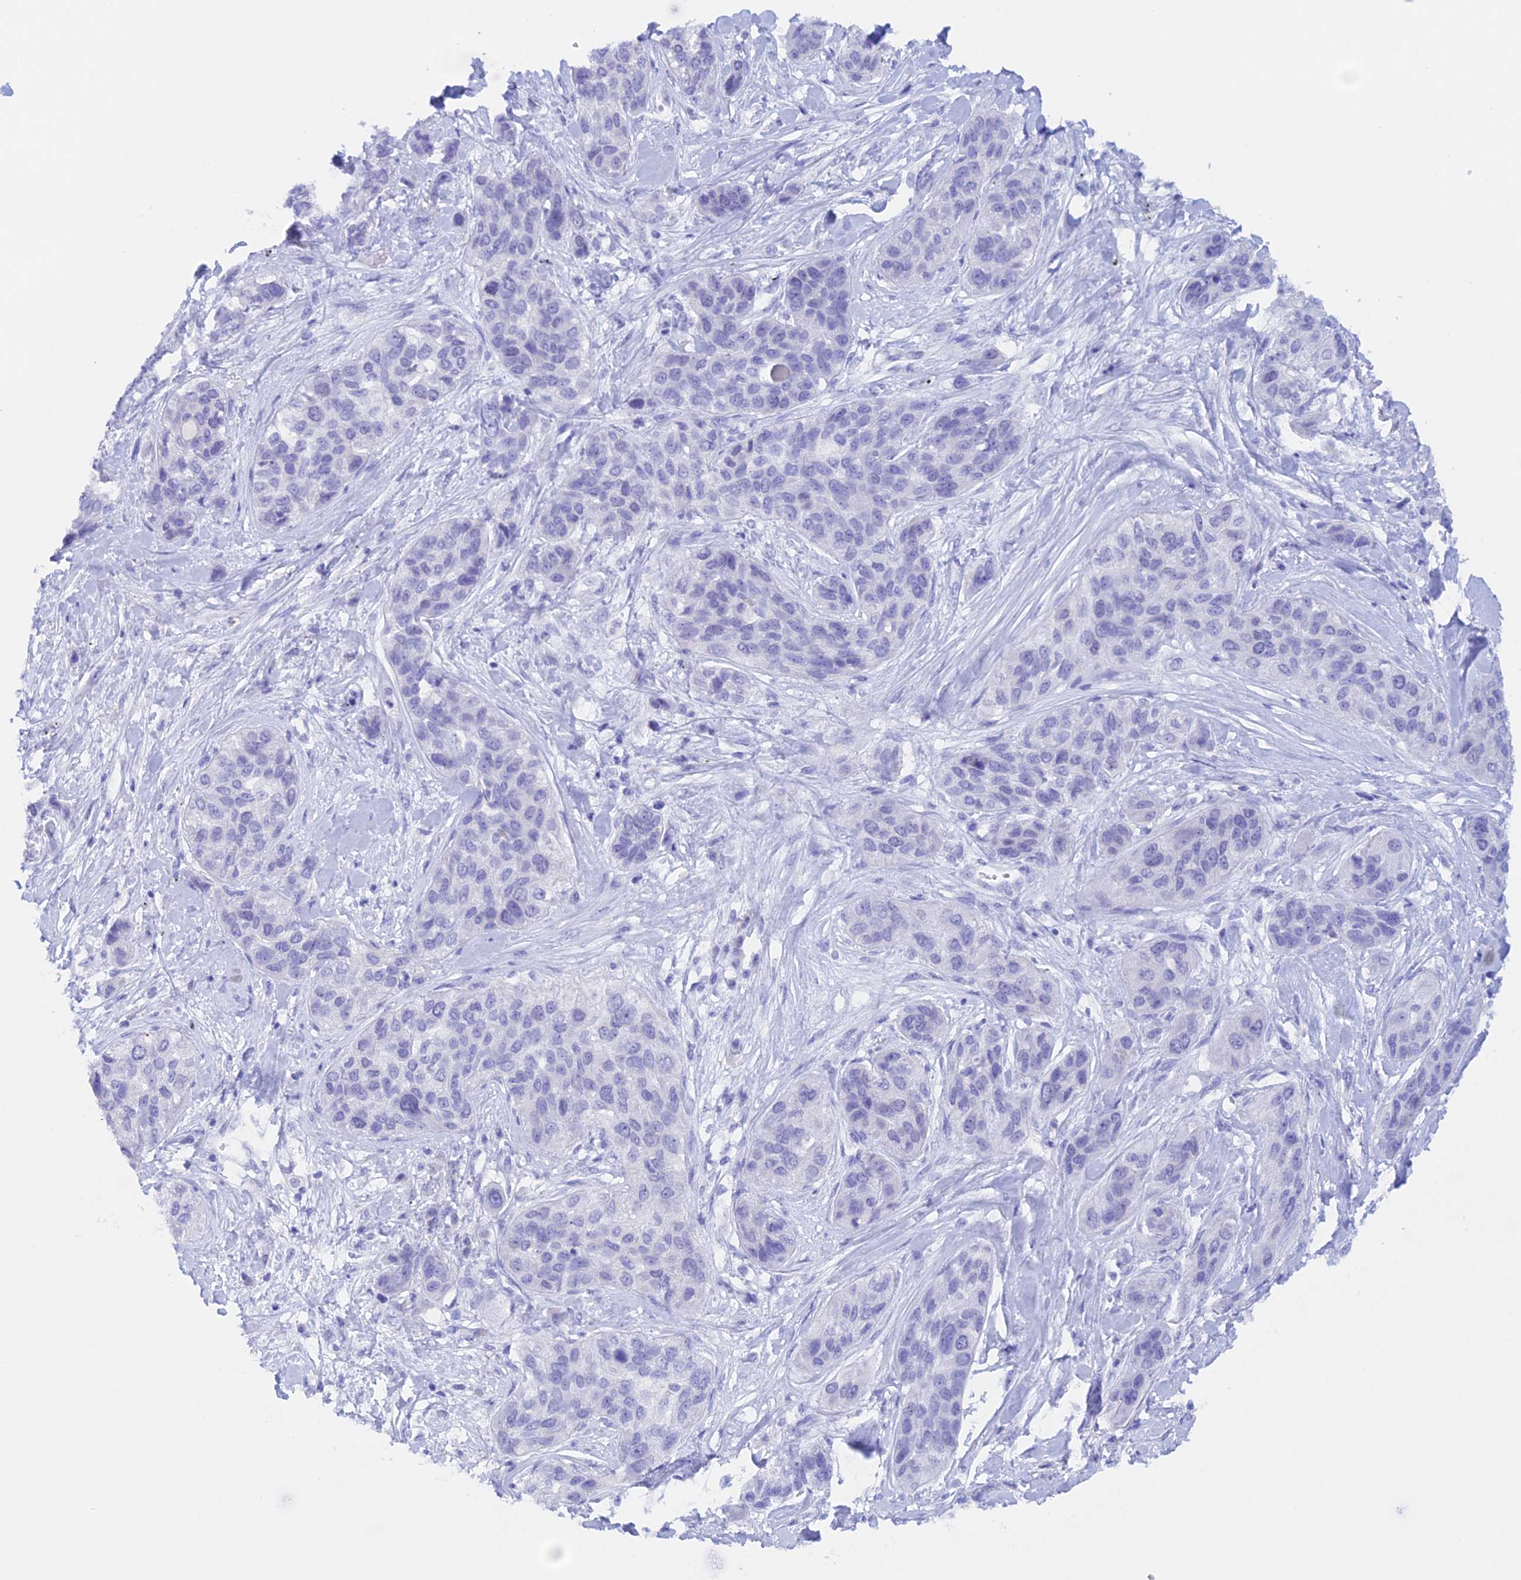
{"staining": {"intensity": "negative", "quantity": "none", "location": "none"}, "tissue": "lung cancer", "cell_type": "Tumor cells", "image_type": "cancer", "snomed": [{"axis": "morphology", "description": "Squamous cell carcinoma, NOS"}, {"axis": "topography", "description": "Lung"}], "caption": "Tumor cells are negative for brown protein staining in lung cancer (squamous cell carcinoma).", "gene": "PSMC3IP", "patient": {"sex": "female", "age": 70}}